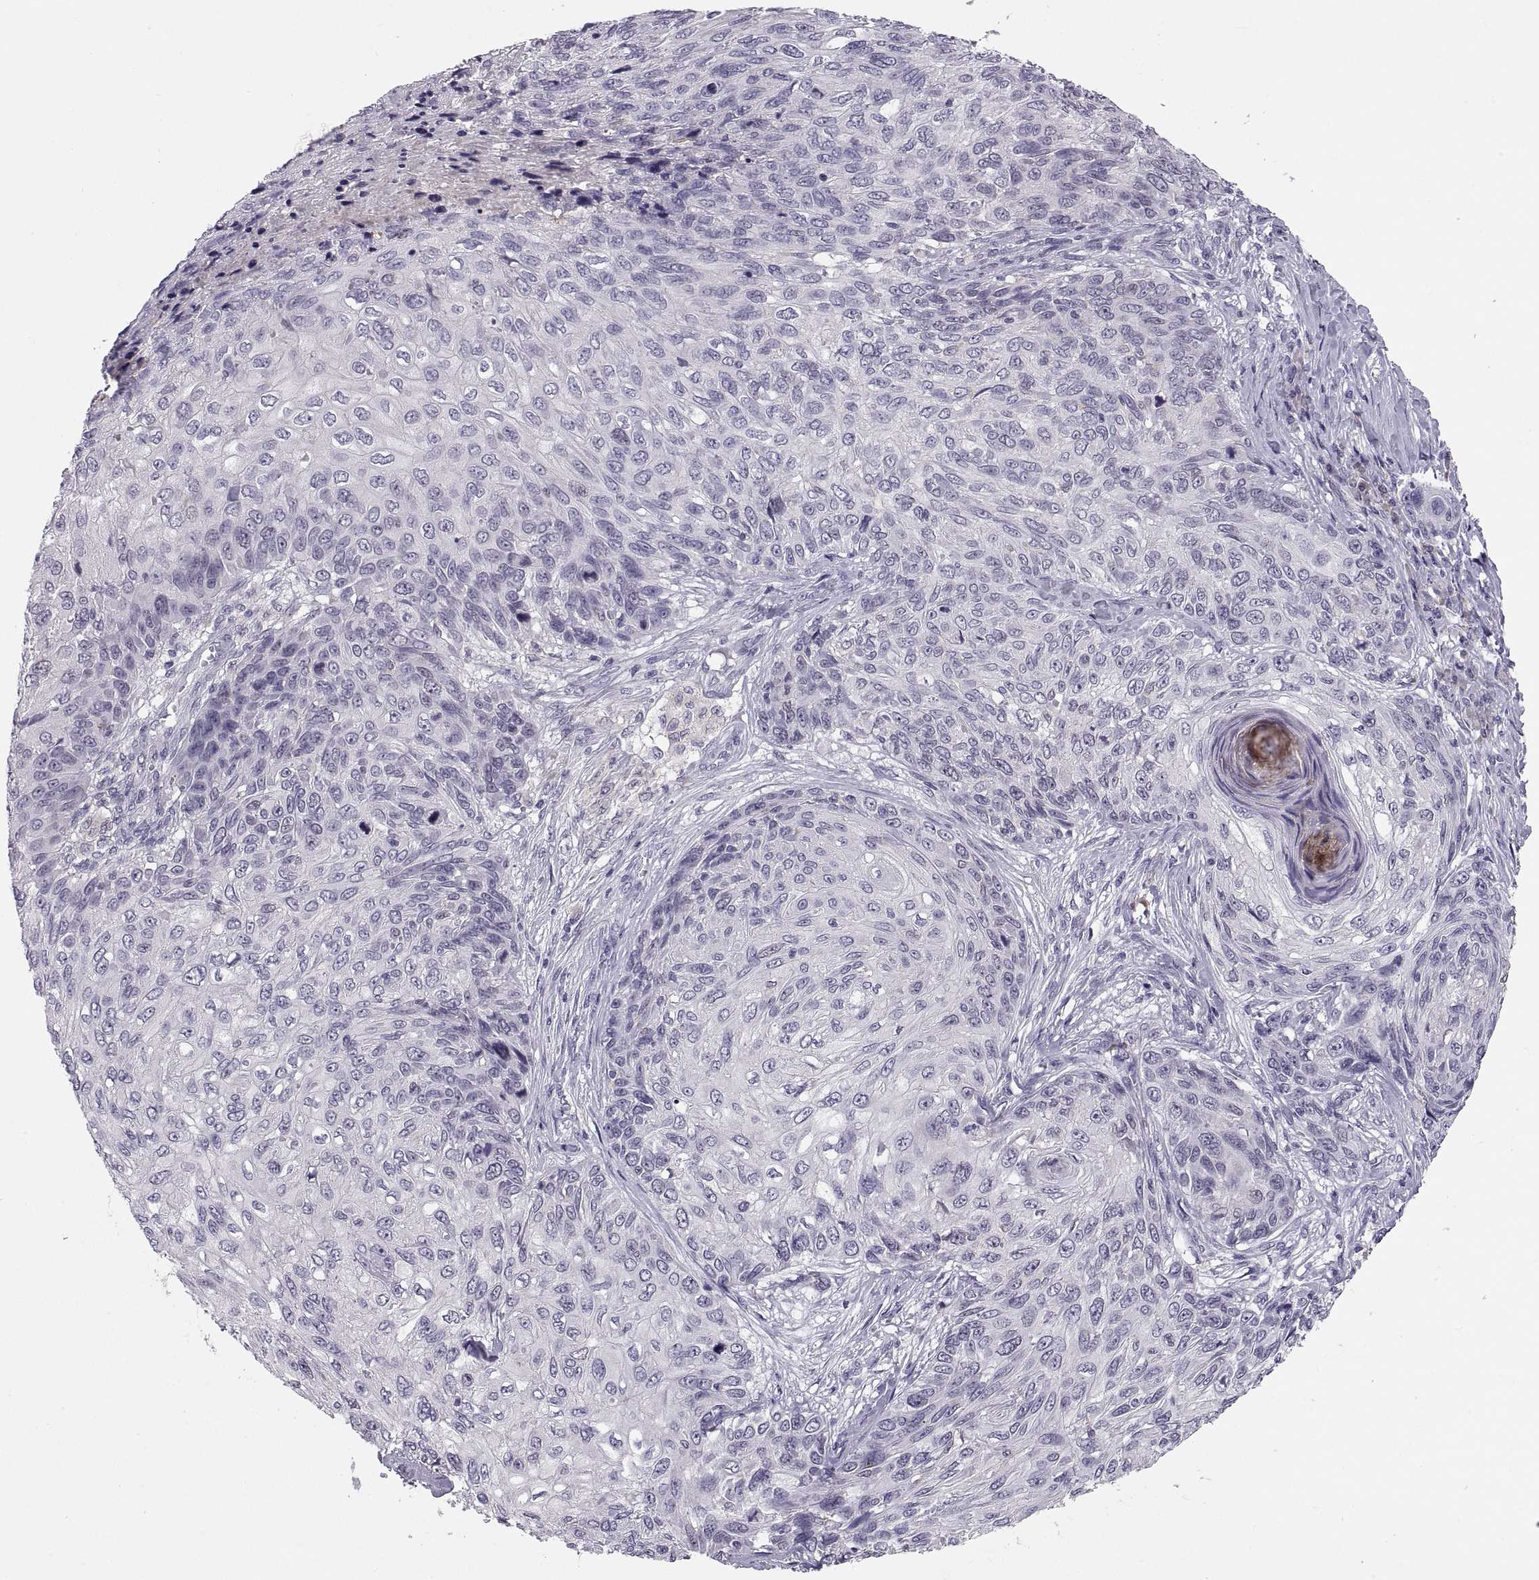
{"staining": {"intensity": "negative", "quantity": "none", "location": "none"}, "tissue": "skin cancer", "cell_type": "Tumor cells", "image_type": "cancer", "snomed": [{"axis": "morphology", "description": "Squamous cell carcinoma, NOS"}, {"axis": "topography", "description": "Skin"}], "caption": "This photomicrograph is of skin cancer stained with immunohistochemistry (IHC) to label a protein in brown with the nuclei are counter-stained blue. There is no staining in tumor cells.", "gene": "MAGEB18", "patient": {"sex": "male", "age": 92}}